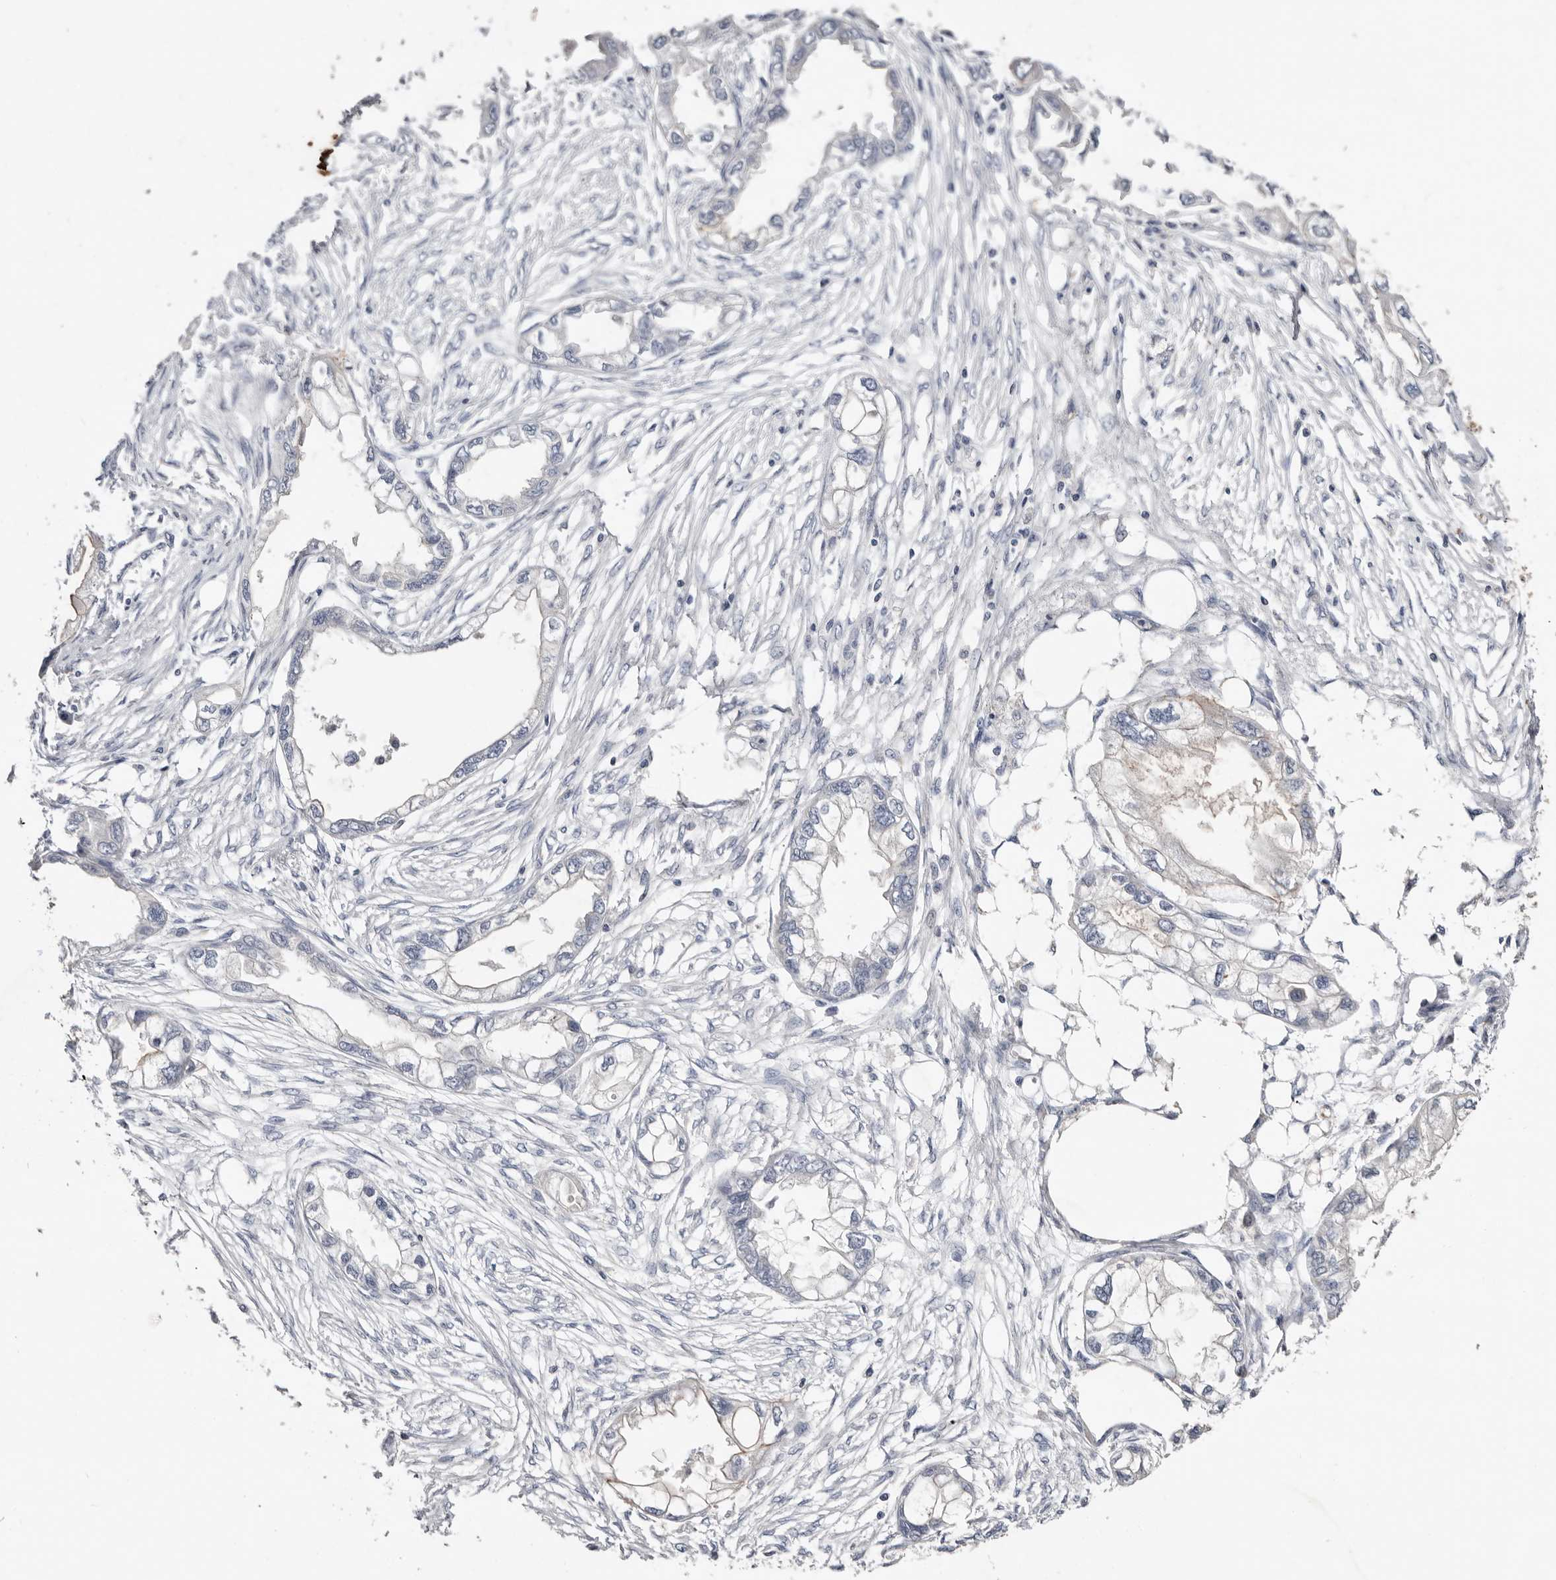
{"staining": {"intensity": "weak", "quantity": "<25%", "location": "cytoplasmic/membranous"}, "tissue": "endometrial cancer", "cell_type": "Tumor cells", "image_type": "cancer", "snomed": [{"axis": "morphology", "description": "Adenocarcinoma, NOS"}, {"axis": "morphology", "description": "Adenocarcinoma, metastatic, NOS"}, {"axis": "topography", "description": "Adipose tissue"}, {"axis": "topography", "description": "Endometrium"}], "caption": "A high-resolution image shows immunohistochemistry (IHC) staining of endometrial cancer (adenocarcinoma), which shows no significant expression in tumor cells.", "gene": "S100A14", "patient": {"sex": "female", "age": 67}}